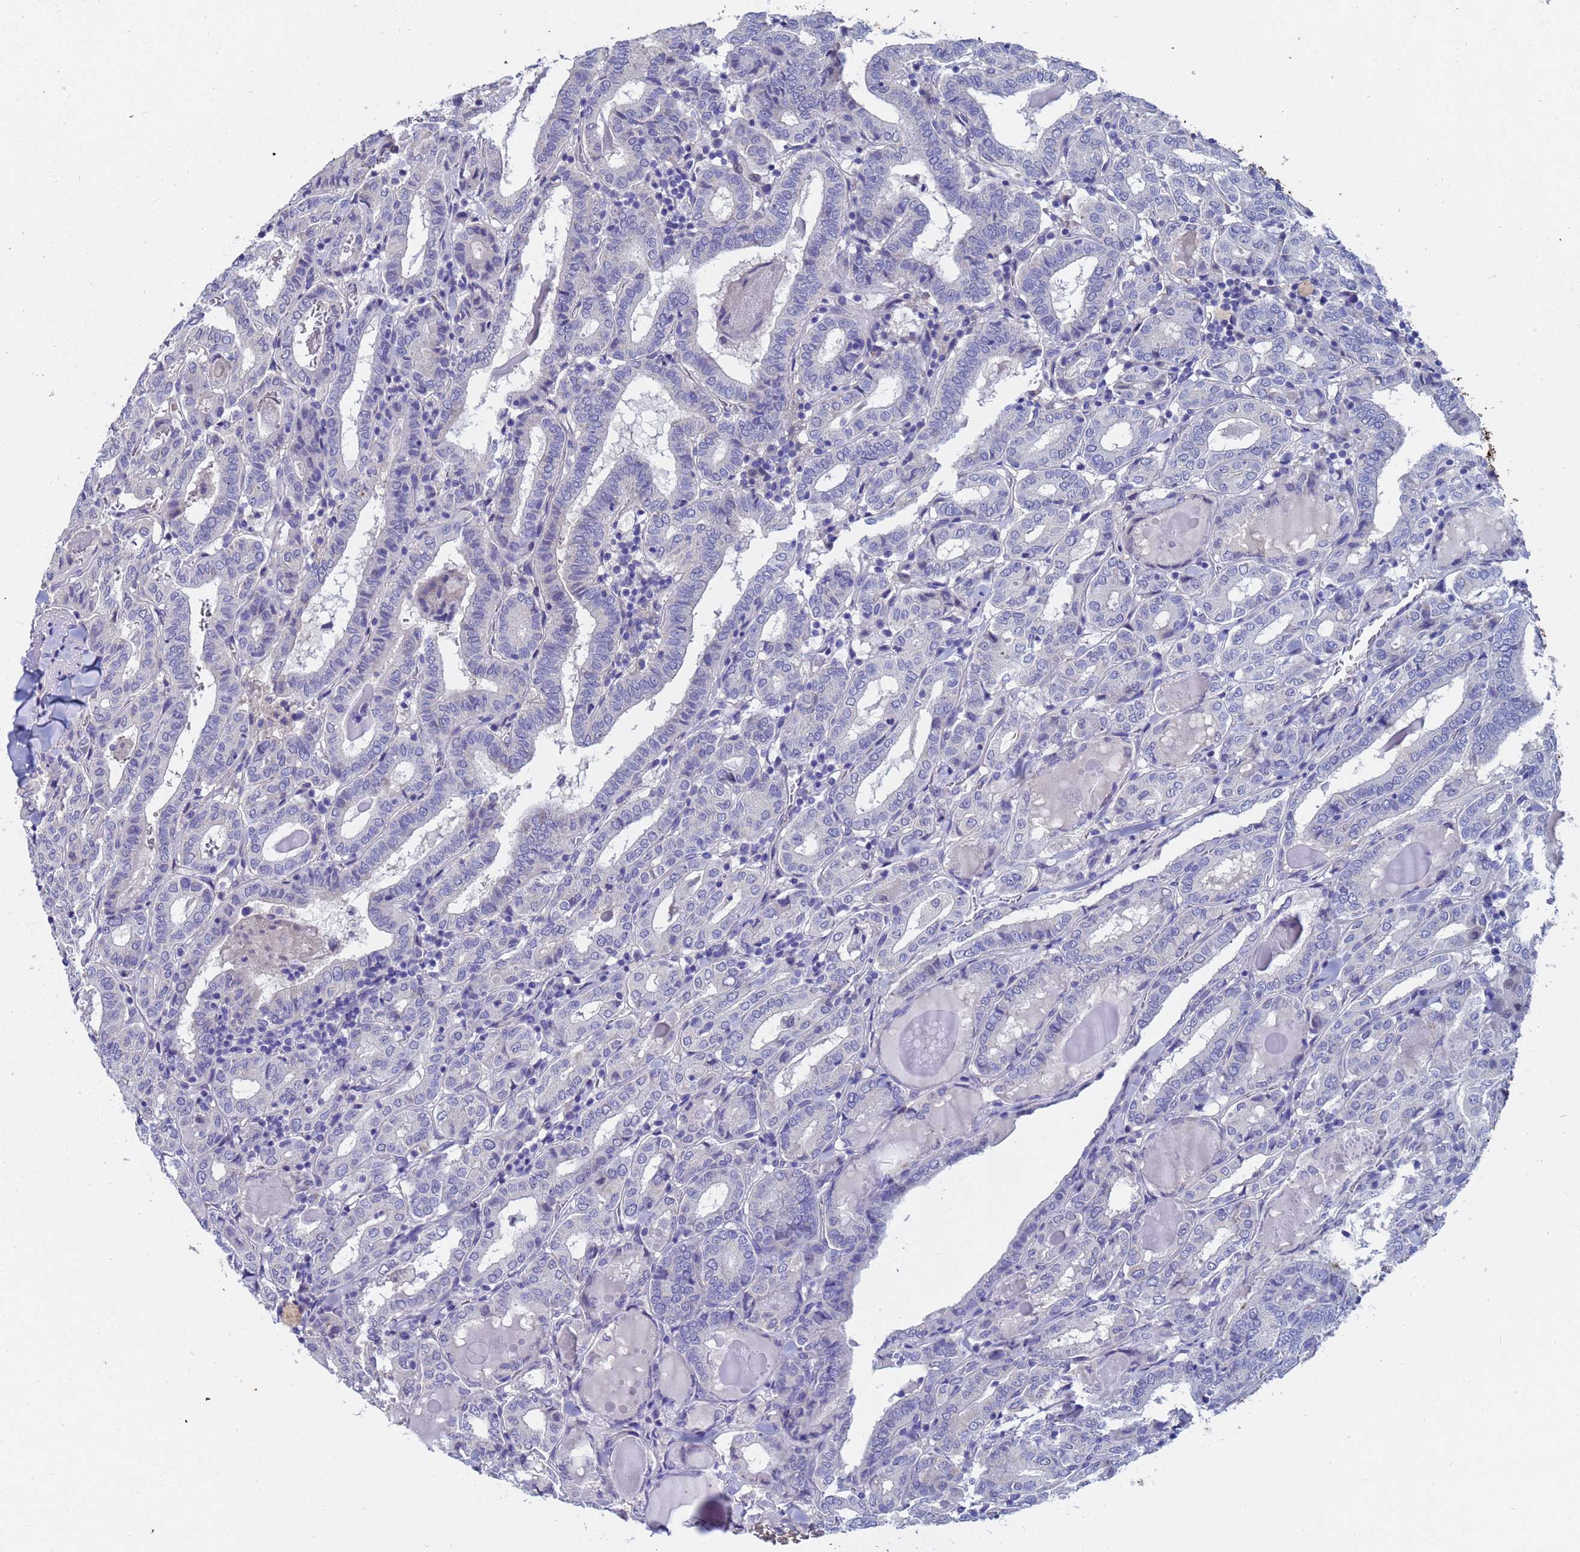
{"staining": {"intensity": "negative", "quantity": "none", "location": "none"}, "tissue": "thyroid cancer", "cell_type": "Tumor cells", "image_type": "cancer", "snomed": [{"axis": "morphology", "description": "Papillary adenocarcinoma, NOS"}, {"axis": "topography", "description": "Thyroid gland"}], "caption": "Thyroid cancer (papillary adenocarcinoma) was stained to show a protein in brown. There is no significant staining in tumor cells.", "gene": "IHO1", "patient": {"sex": "female", "age": 72}}